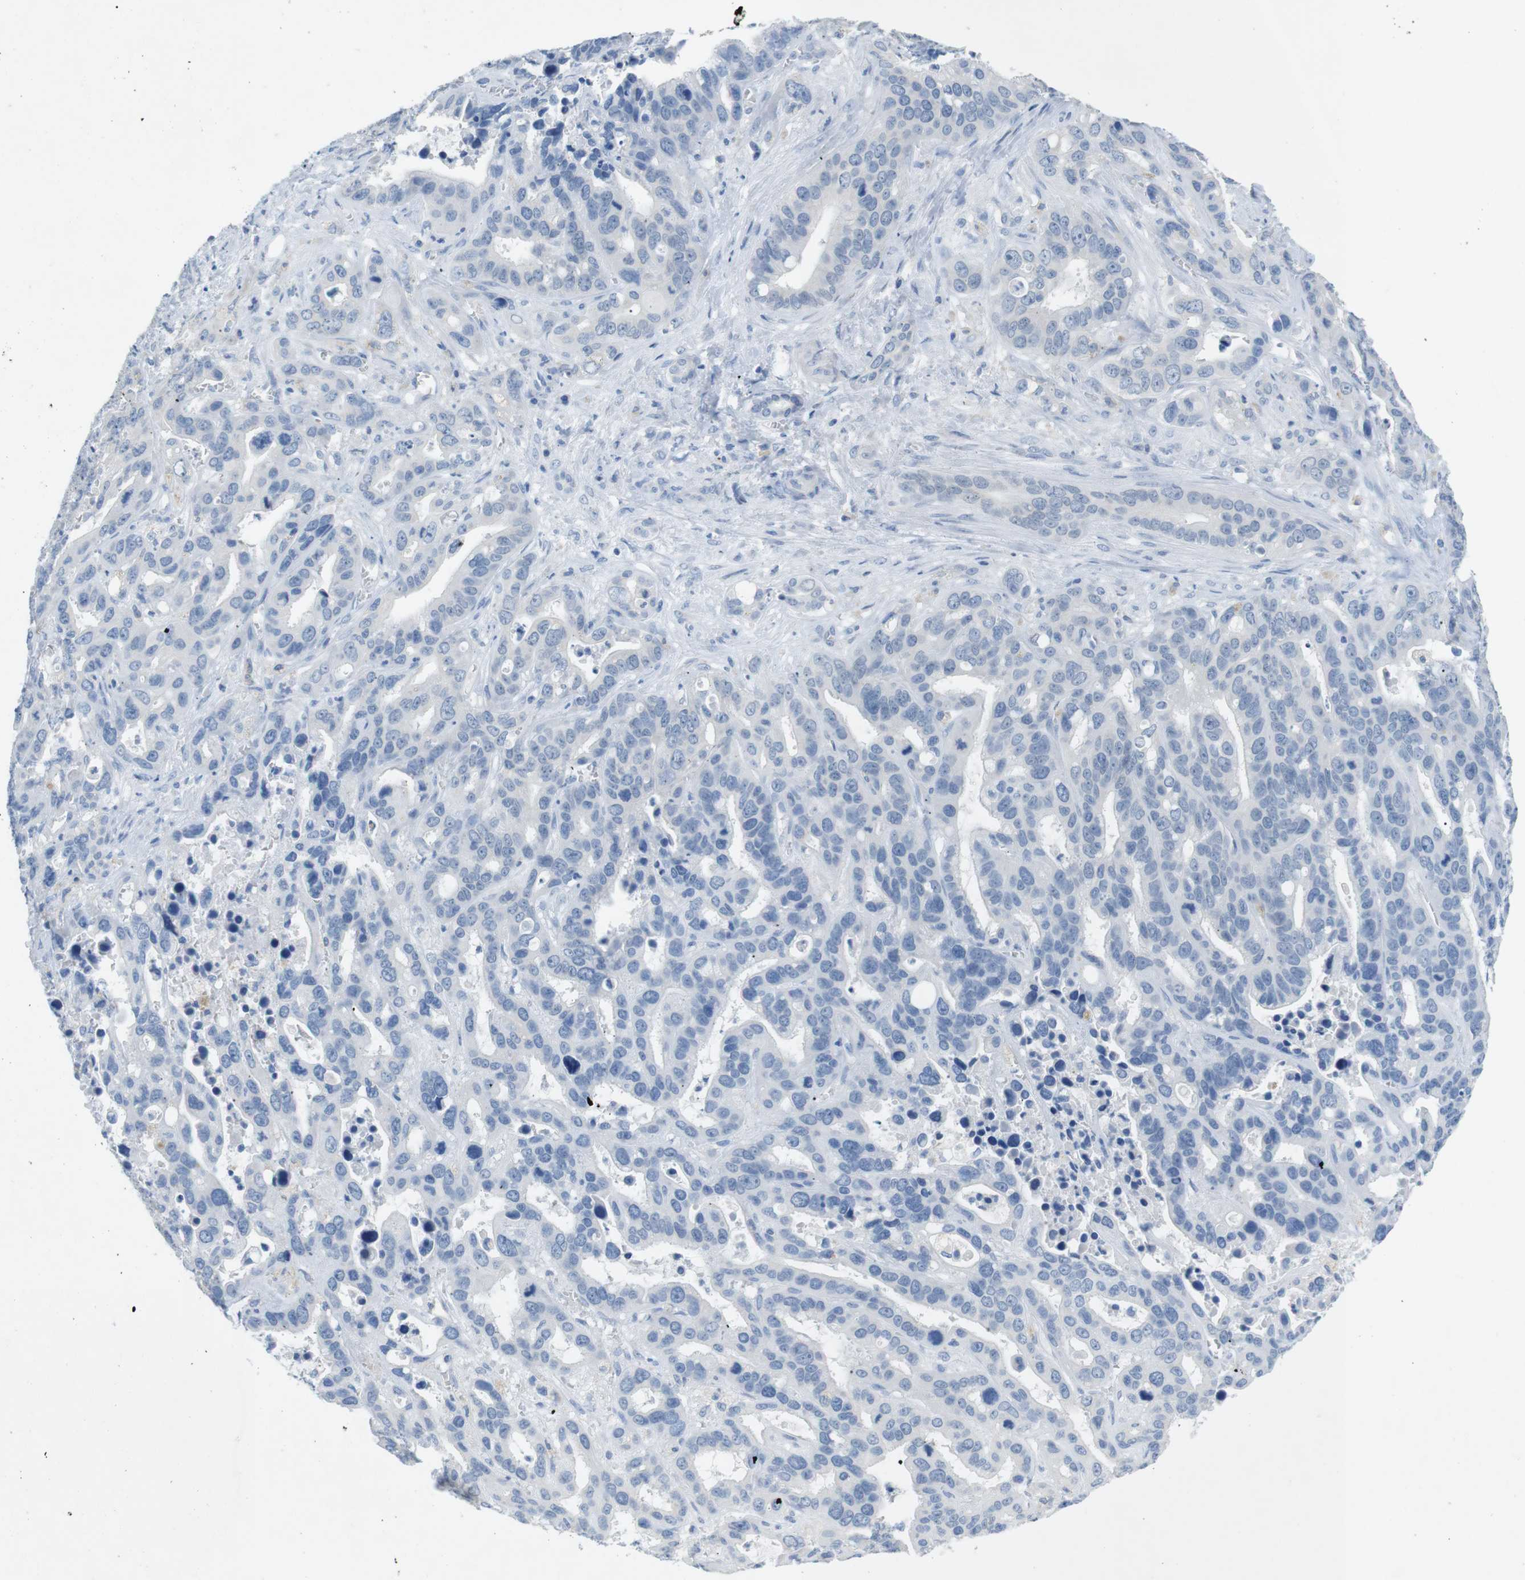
{"staining": {"intensity": "negative", "quantity": "none", "location": "none"}, "tissue": "liver cancer", "cell_type": "Tumor cells", "image_type": "cancer", "snomed": [{"axis": "morphology", "description": "Cholangiocarcinoma"}, {"axis": "topography", "description": "Liver"}], "caption": "High power microscopy photomicrograph of an immunohistochemistry (IHC) image of liver cholangiocarcinoma, revealing no significant positivity in tumor cells.", "gene": "SALL4", "patient": {"sex": "female", "age": 65}}